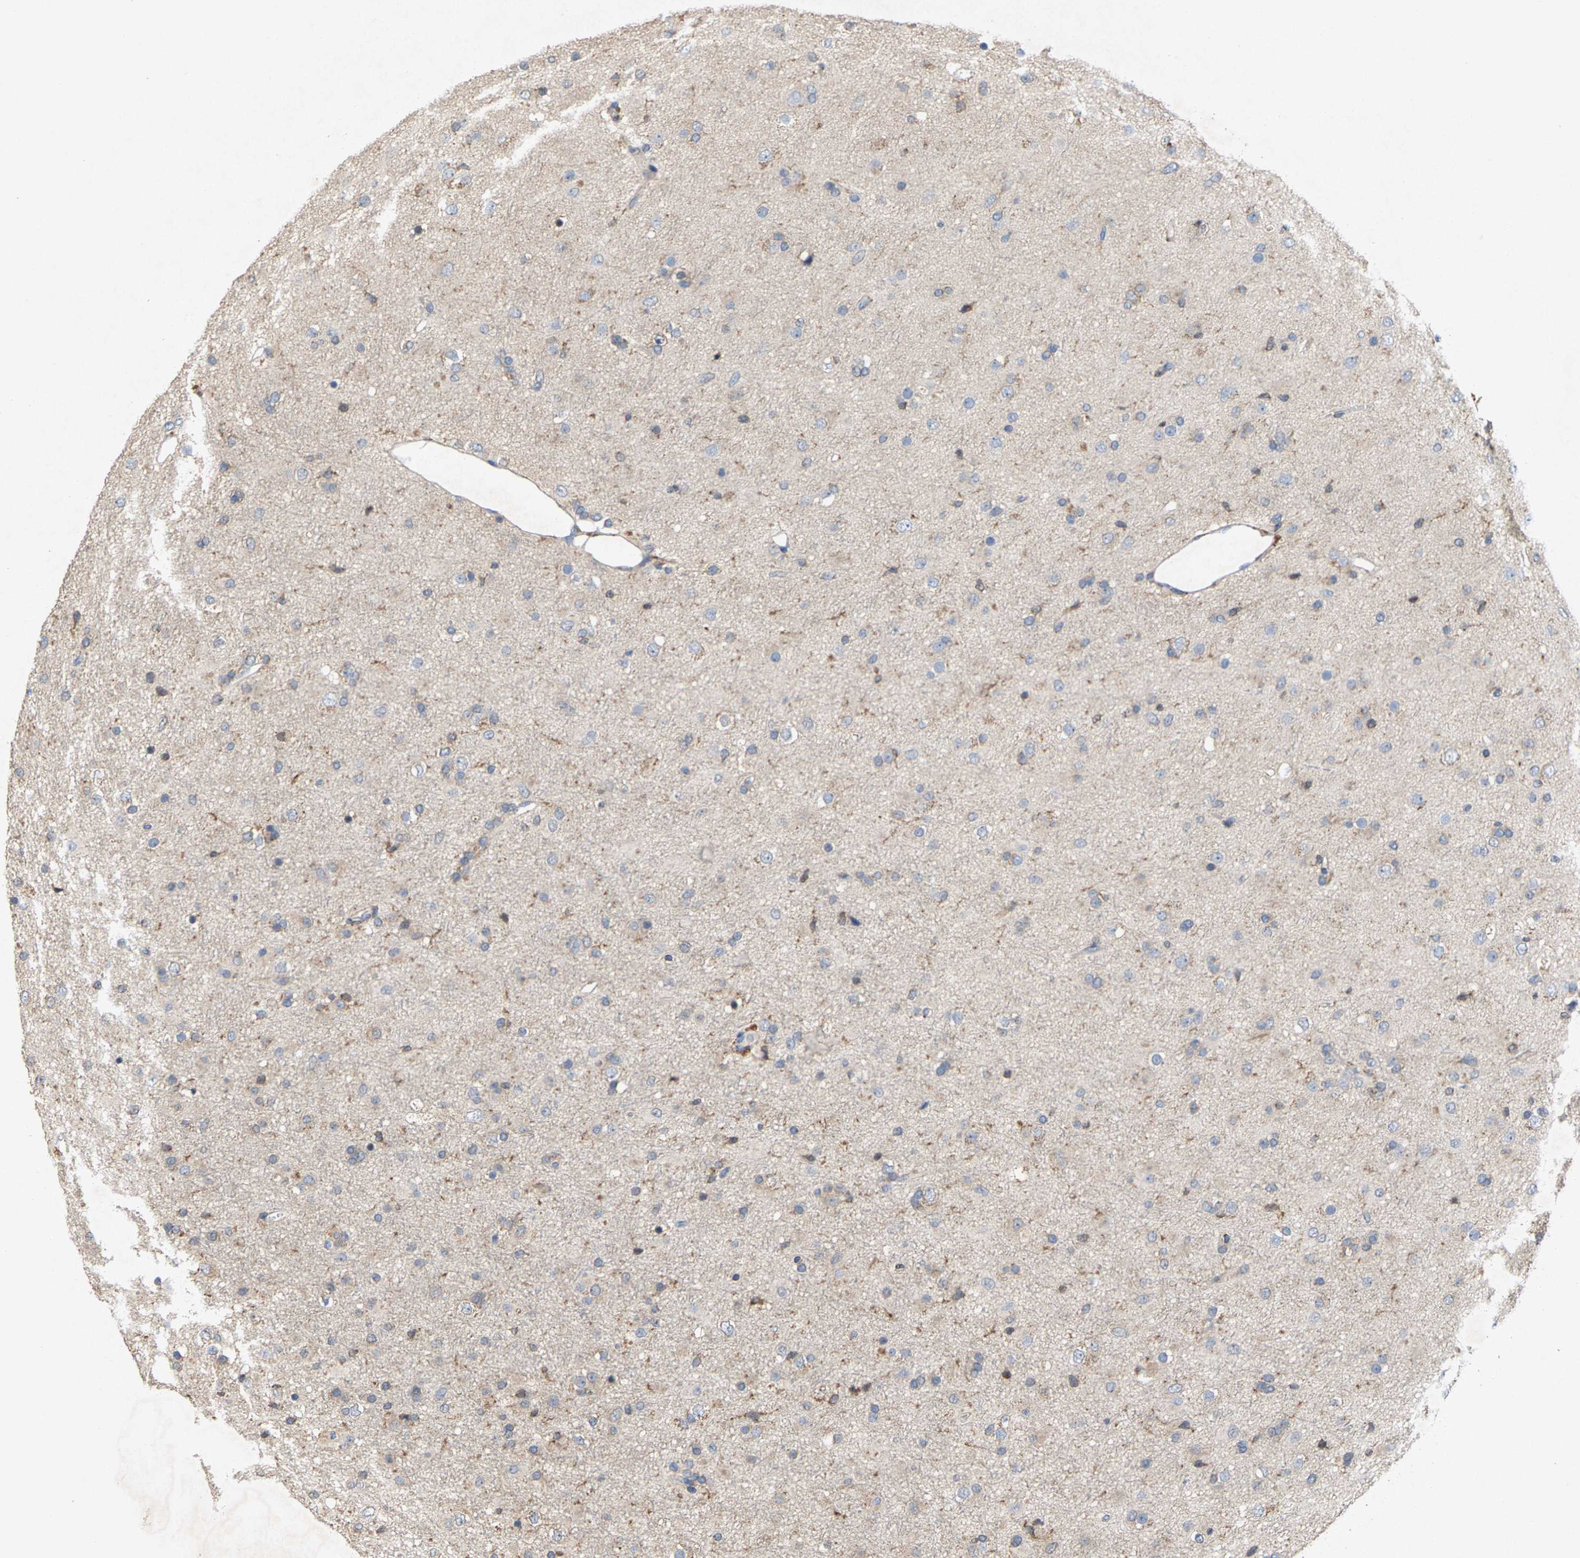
{"staining": {"intensity": "weak", "quantity": "<25%", "location": "cytoplasmic/membranous"}, "tissue": "glioma", "cell_type": "Tumor cells", "image_type": "cancer", "snomed": [{"axis": "morphology", "description": "Glioma, malignant, Low grade"}, {"axis": "topography", "description": "Brain"}], "caption": "Low-grade glioma (malignant) stained for a protein using immunohistochemistry shows no staining tumor cells.", "gene": "FGD3", "patient": {"sex": "male", "age": 65}}